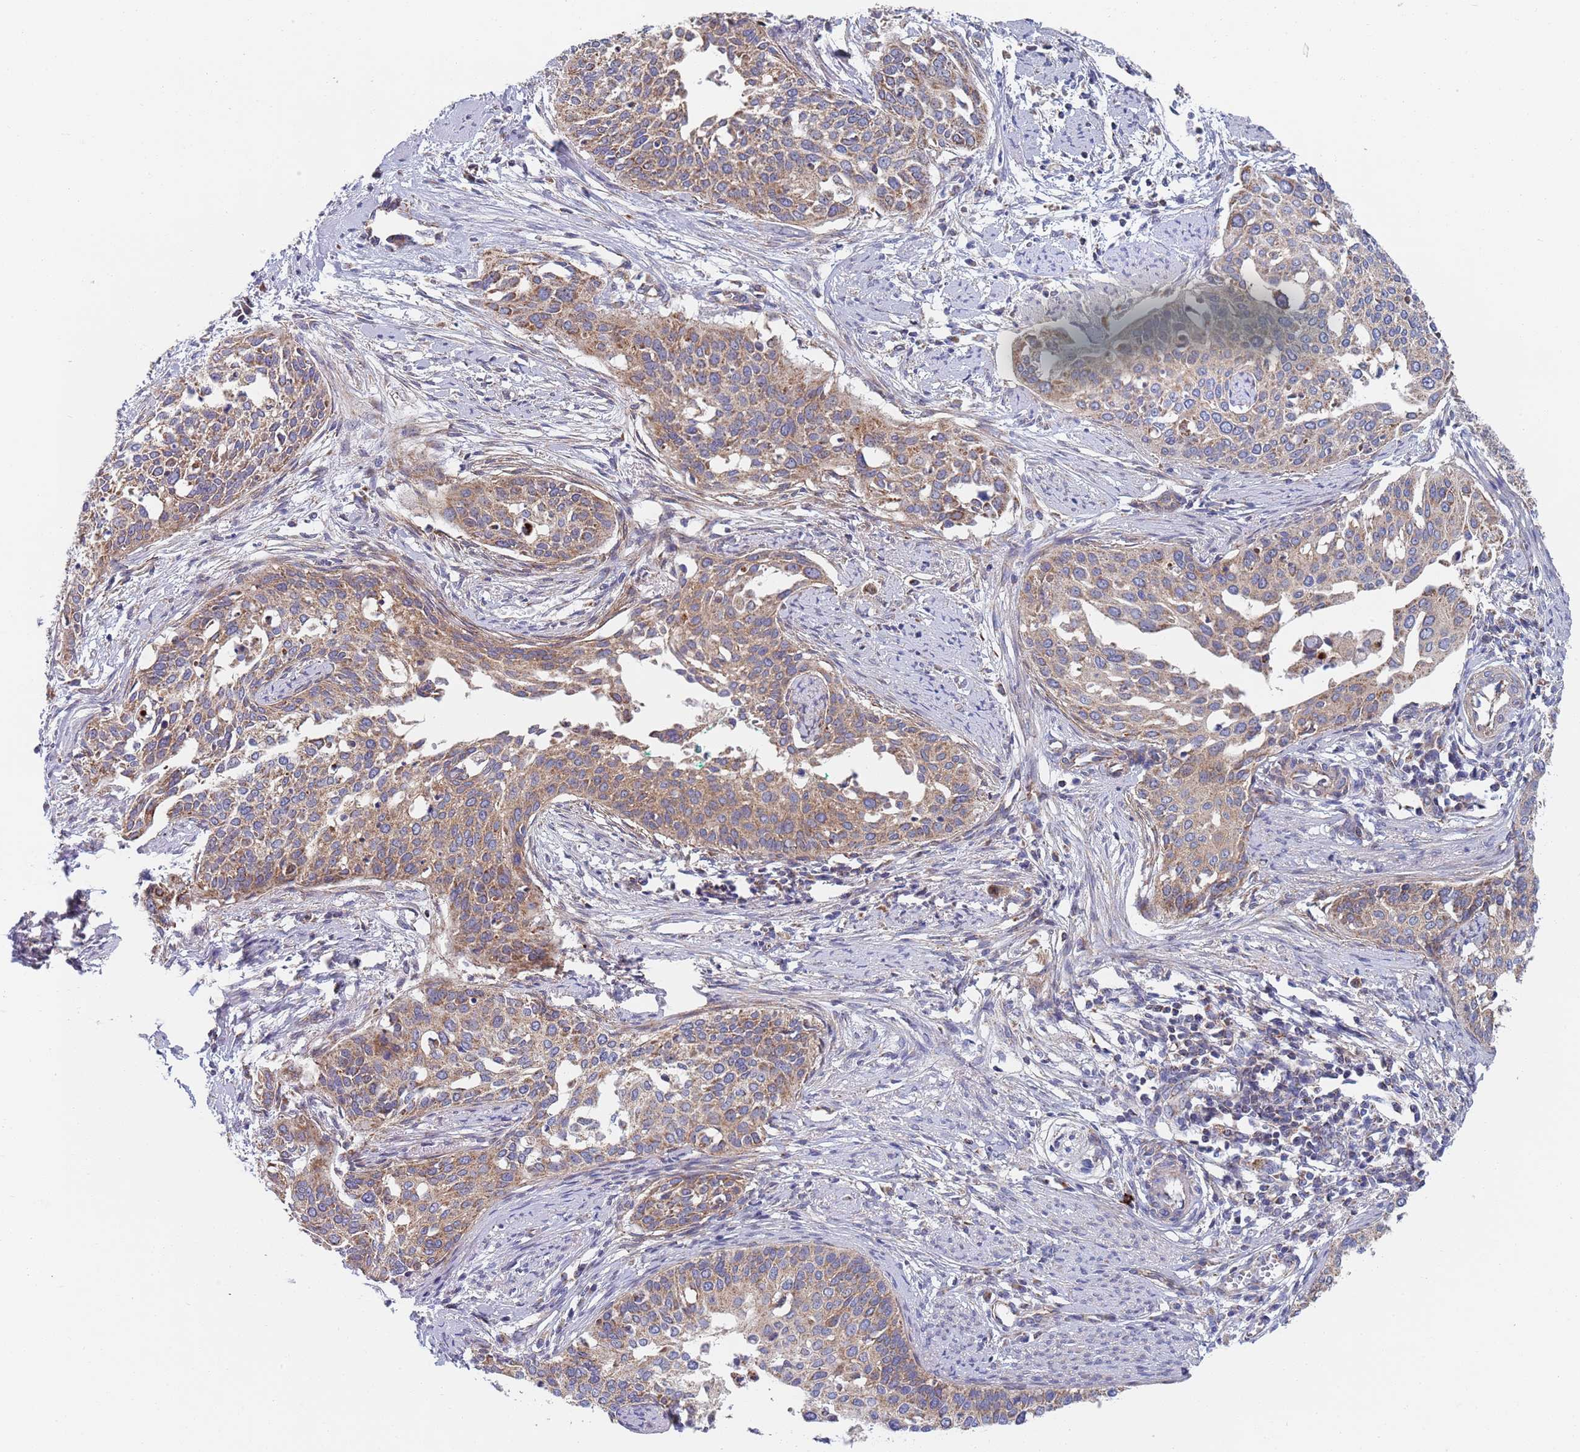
{"staining": {"intensity": "moderate", "quantity": ">75%", "location": "cytoplasmic/membranous"}, "tissue": "cervical cancer", "cell_type": "Tumor cells", "image_type": "cancer", "snomed": [{"axis": "morphology", "description": "Squamous cell carcinoma, NOS"}, {"axis": "topography", "description": "Cervix"}], "caption": "Immunohistochemical staining of cervical squamous cell carcinoma demonstrates moderate cytoplasmic/membranous protein staining in about >75% of tumor cells.", "gene": "PWWP3A", "patient": {"sex": "female", "age": 44}}